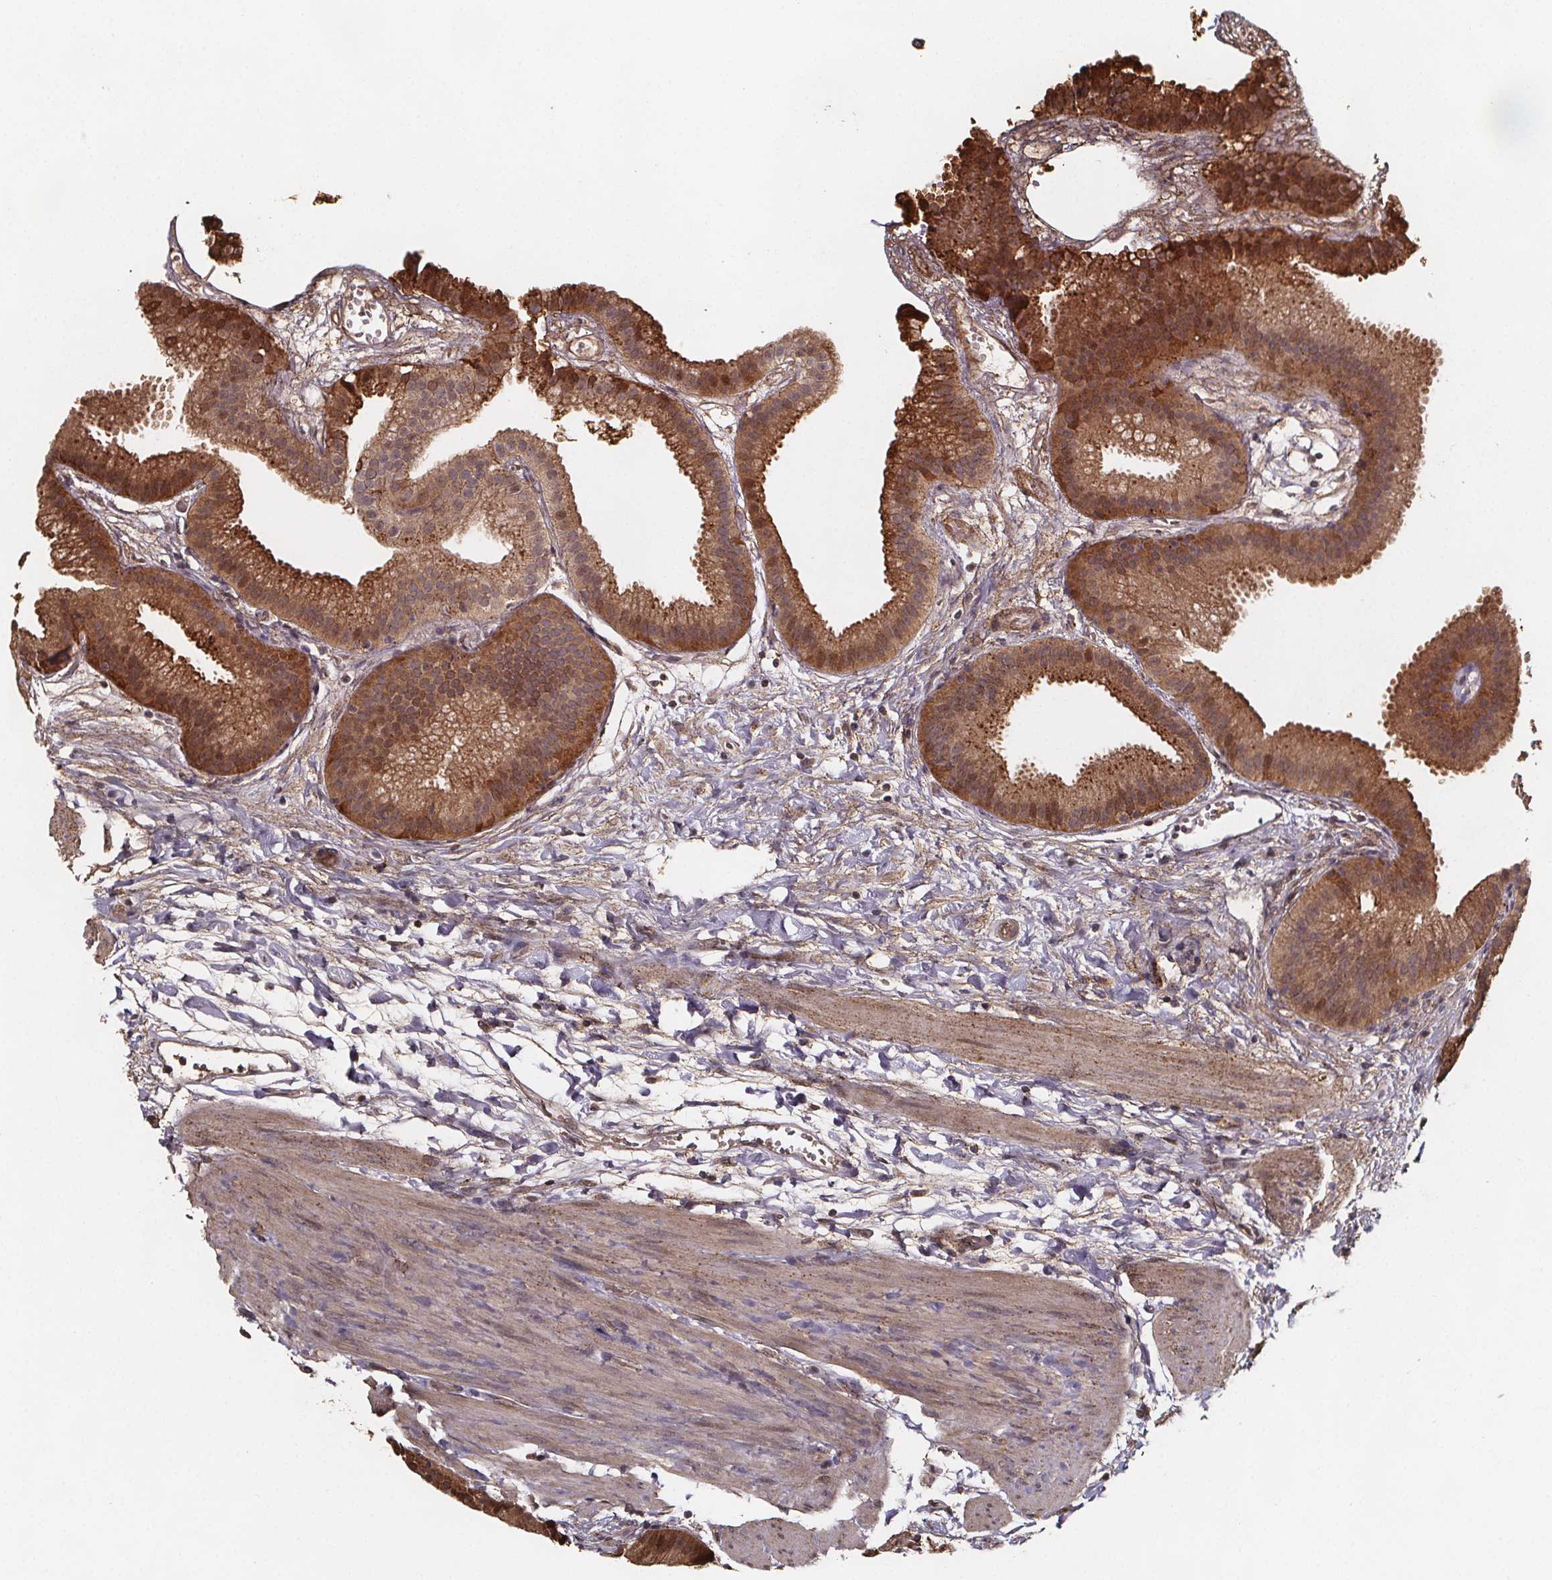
{"staining": {"intensity": "strong", "quantity": ">75%", "location": "cytoplasmic/membranous"}, "tissue": "gallbladder", "cell_type": "Glandular cells", "image_type": "normal", "snomed": [{"axis": "morphology", "description": "Normal tissue, NOS"}, {"axis": "topography", "description": "Gallbladder"}], "caption": "Gallbladder stained for a protein reveals strong cytoplasmic/membranous positivity in glandular cells. (DAB IHC with brightfield microscopy, high magnification).", "gene": "ZNF879", "patient": {"sex": "female", "age": 63}}